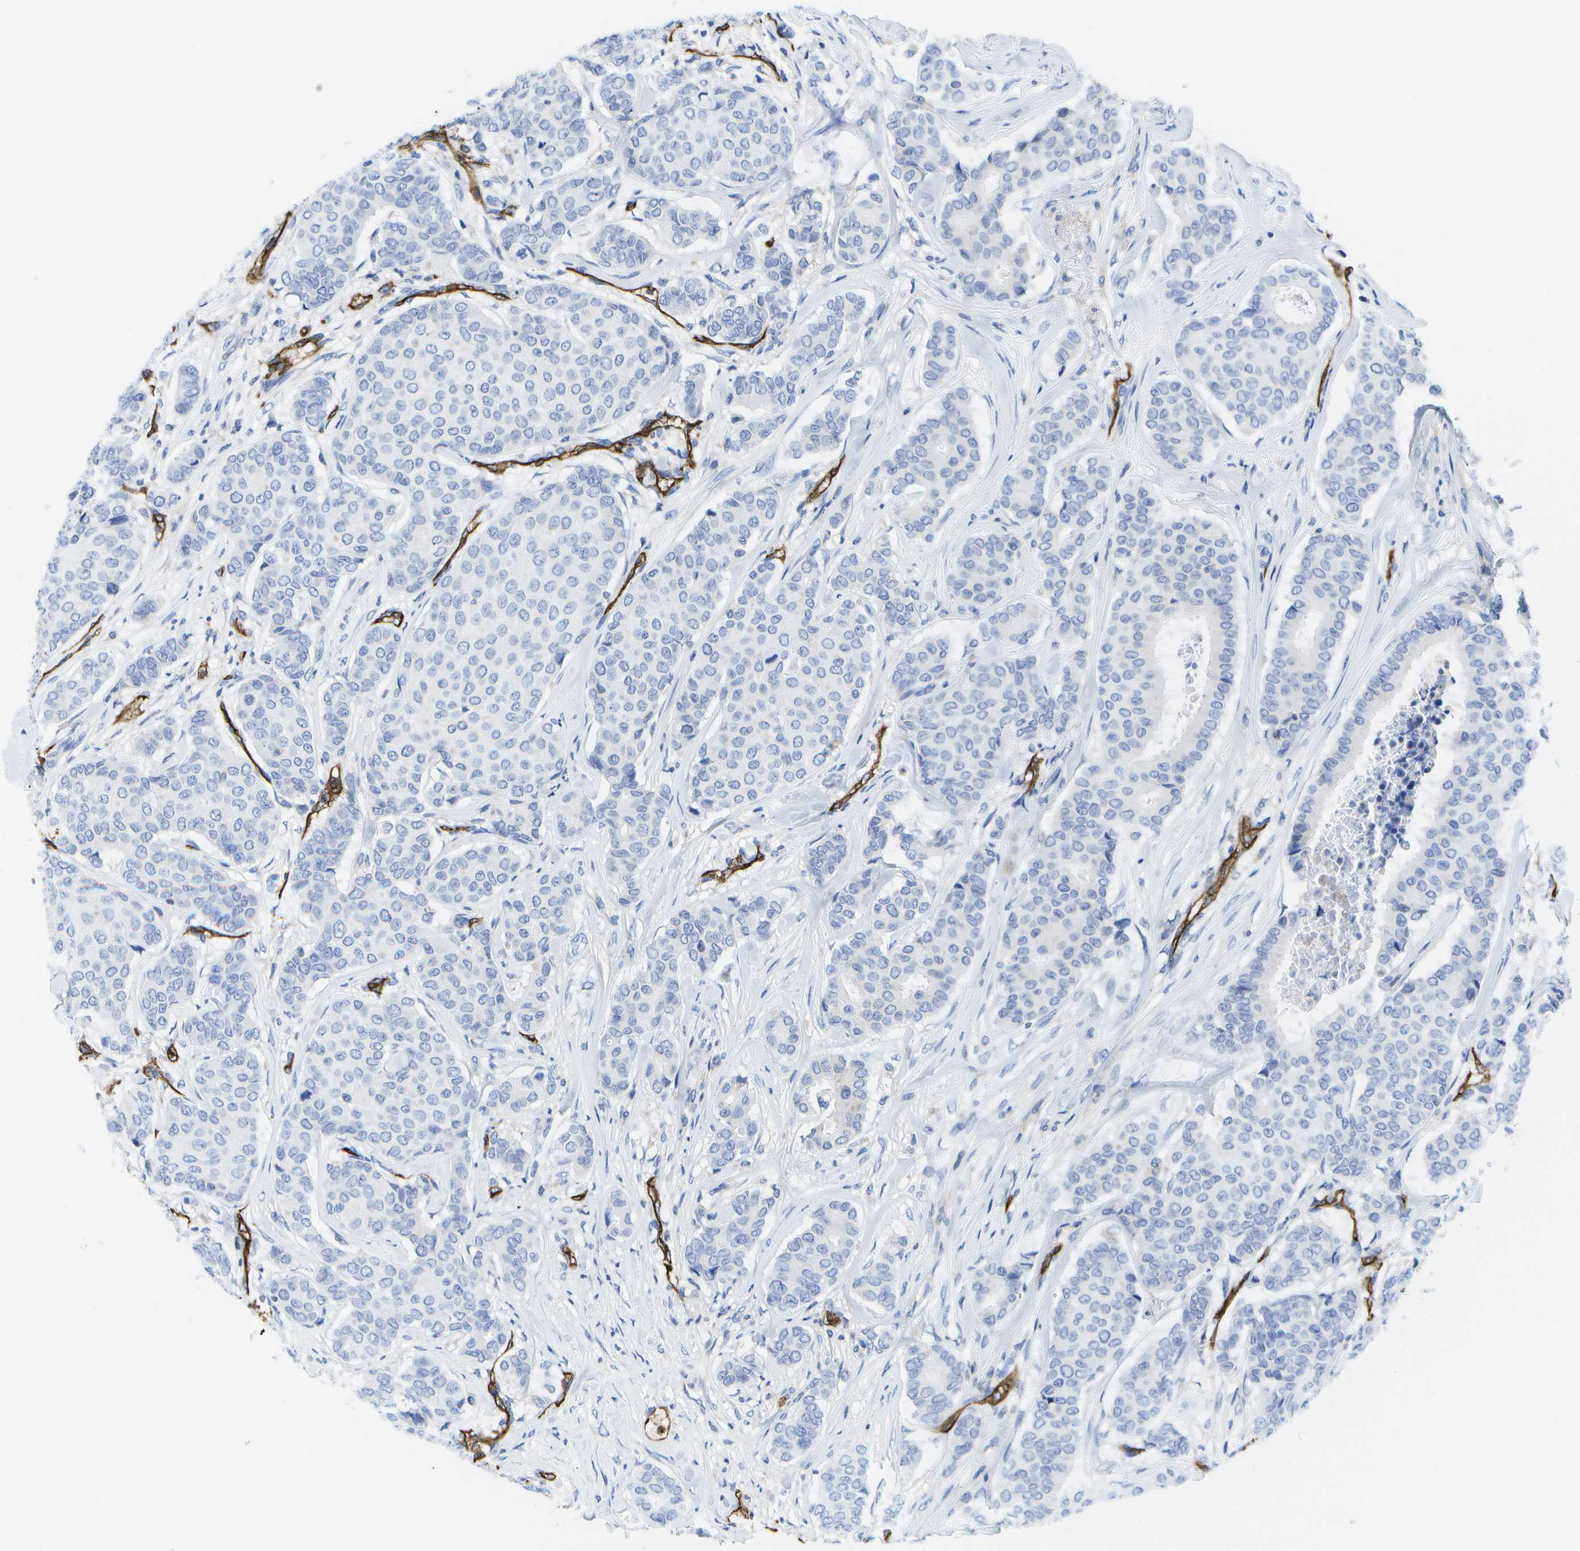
{"staining": {"intensity": "negative", "quantity": "none", "location": "none"}, "tissue": "breast cancer", "cell_type": "Tumor cells", "image_type": "cancer", "snomed": [{"axis": "morphology", "description": "Duct carcinoma"}, {"axis": "topography", "description": "Breast"}], "caption": "Tumor cells show no significant positivity in infiltrating ductal carcinoma (breast).", "gene": "DYSF", "patient": {"sex": "female", "age": 75}}